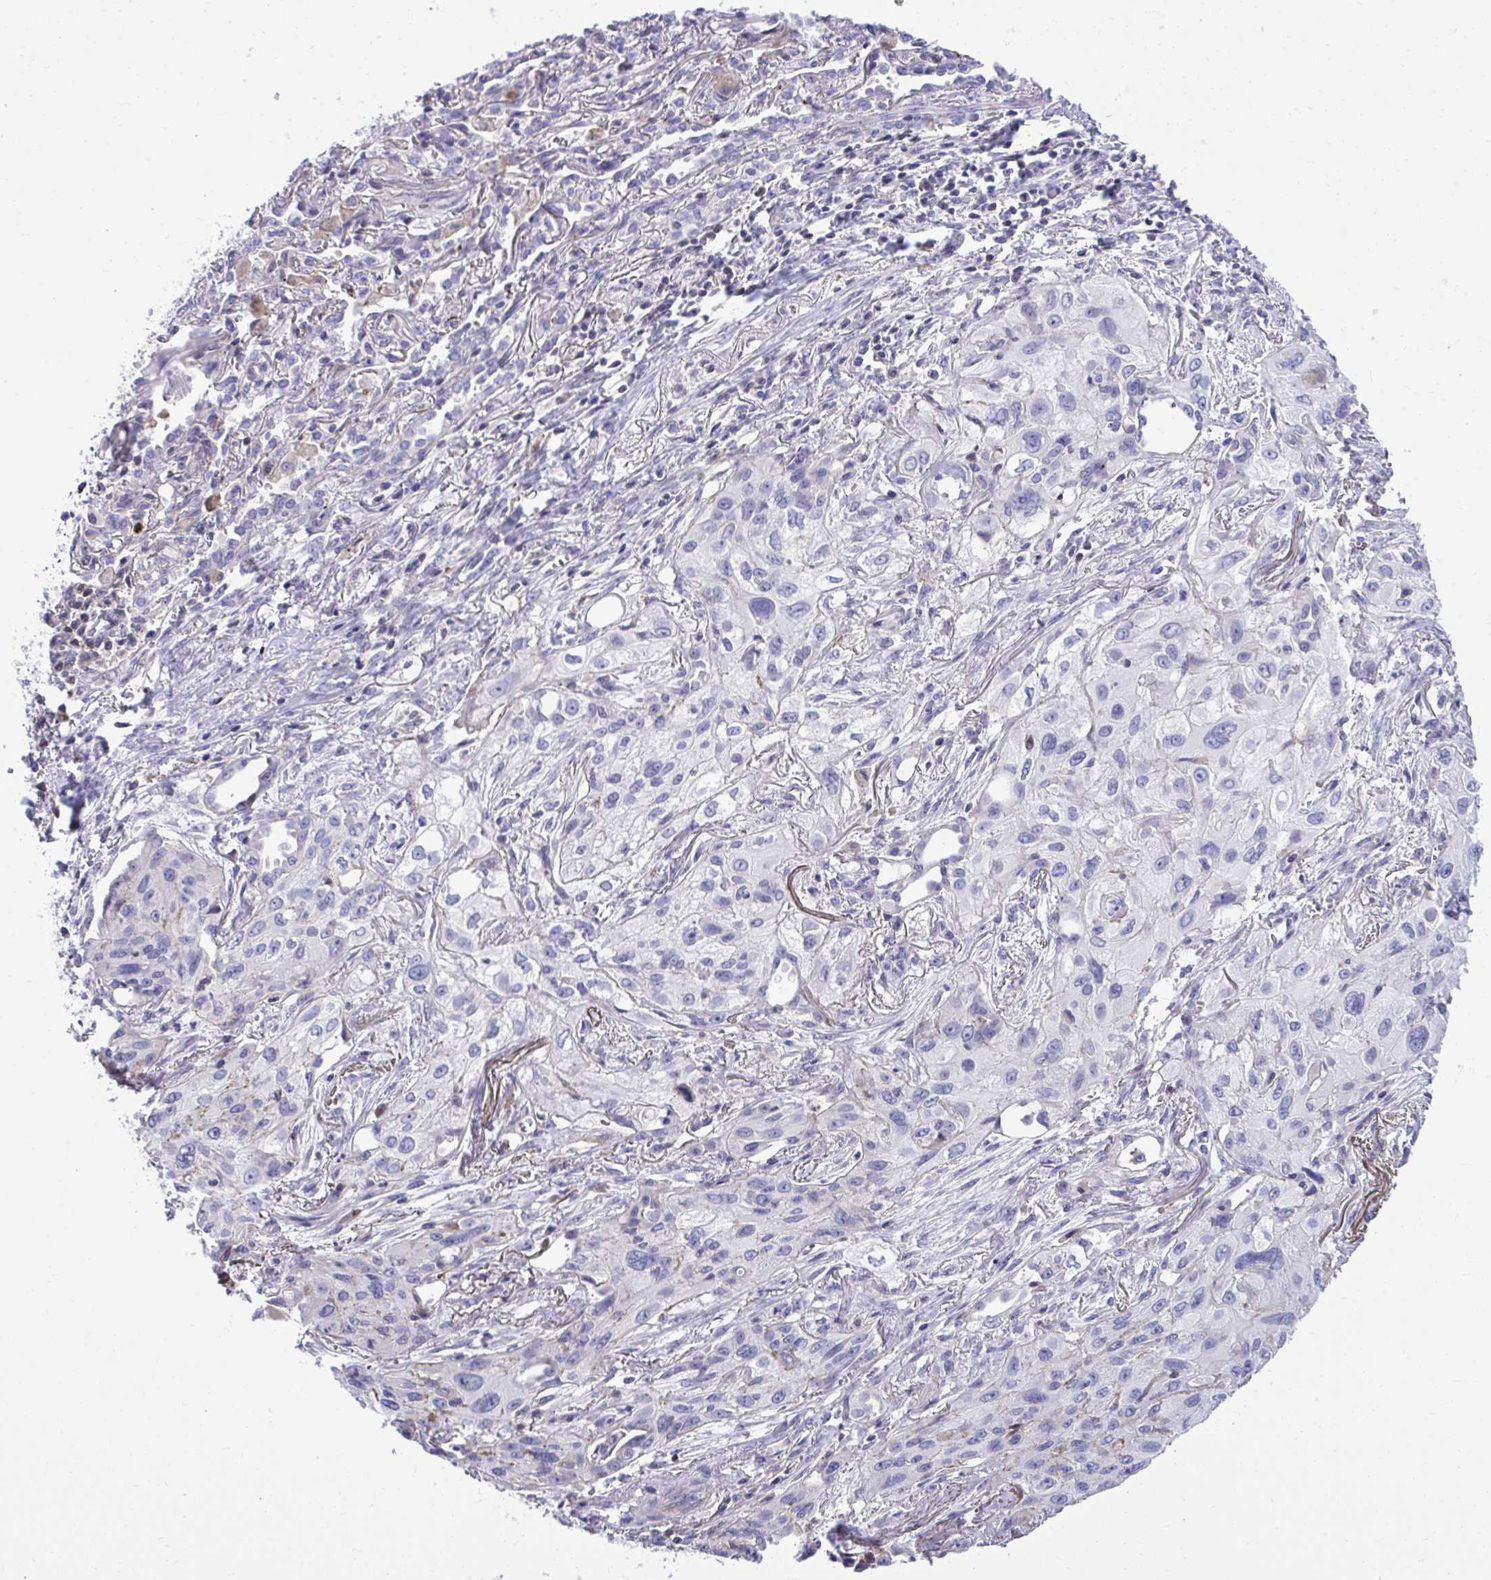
{"staining": {"intensity": "negative", "quantity": "none", "location": "none"}, "tissue": "lung cancer", "cell_type": "Tumor cells", "image_type": "cancer", "snomed": [{"axis": "morphology", "description": "Squamous cell carcinoma, NOS"}, {"axis": "topography", "description": "Lung"}], "caption": "An image of human lung cancer is negative for staining in tumor cells. (Stains: DAB IHC with hematoxylin counter stain, Microscopy: brightfield microscopy at high magnification).", "gene": "GRK4", "patient": {"sex": "male", "age": 71}}